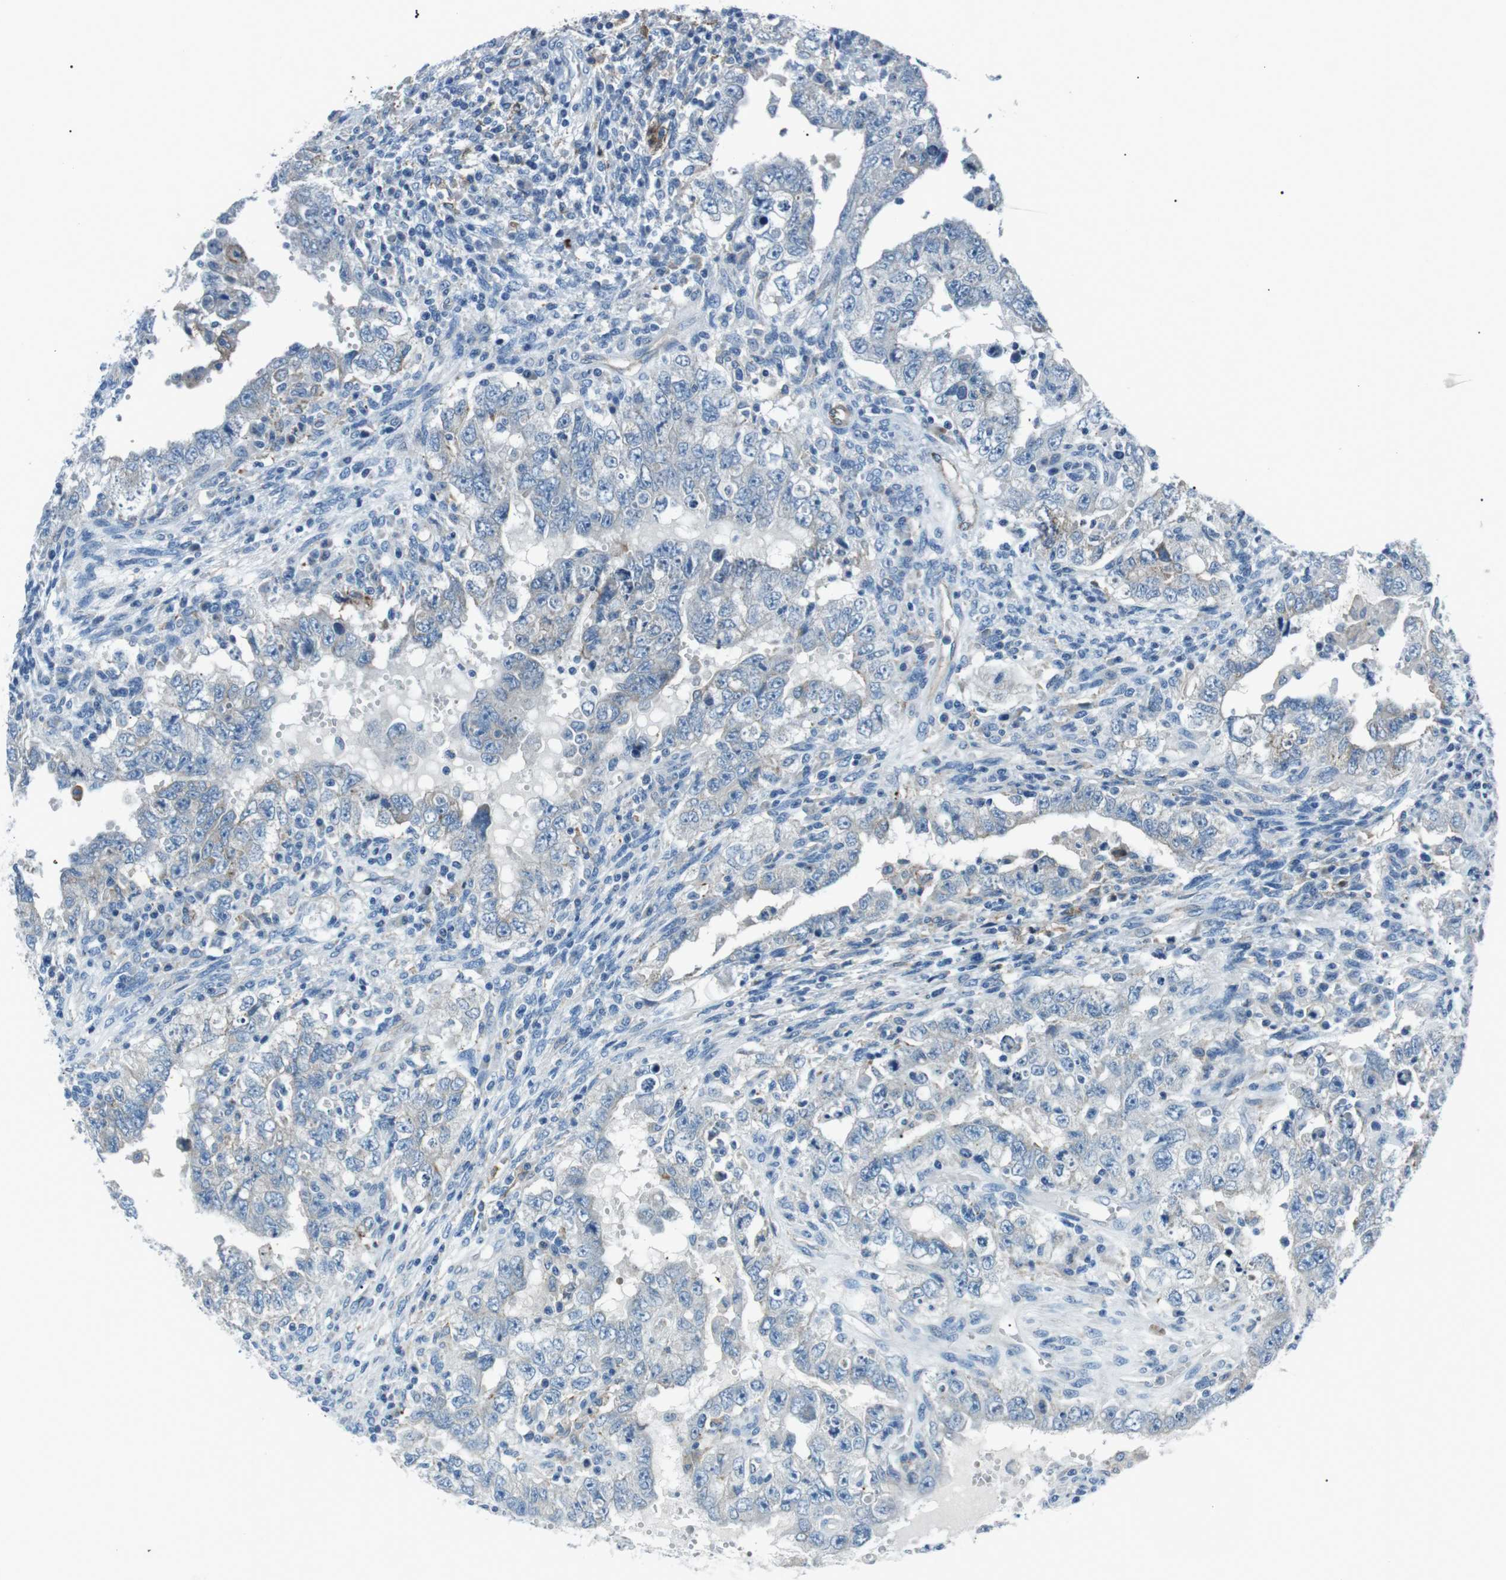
{"staining": {"intensity": "negative", "quantity": "none", "location": "none"}, "tissue": "testis cancer", "cell_type": "Tumor cells", "image_type": "cancer", "snomed": [{"axis": "morphology", "description": "Carcinoma, Embryonal, NOS"}, {"axis": "topography", "description": "Testis"}], "caption": "Immunohistochemical staining of human testis cancer demonstrates no significant expression in tumor cells.", "gene": "CSF2RA", "patient": {"sex": "male", "age": 26}}